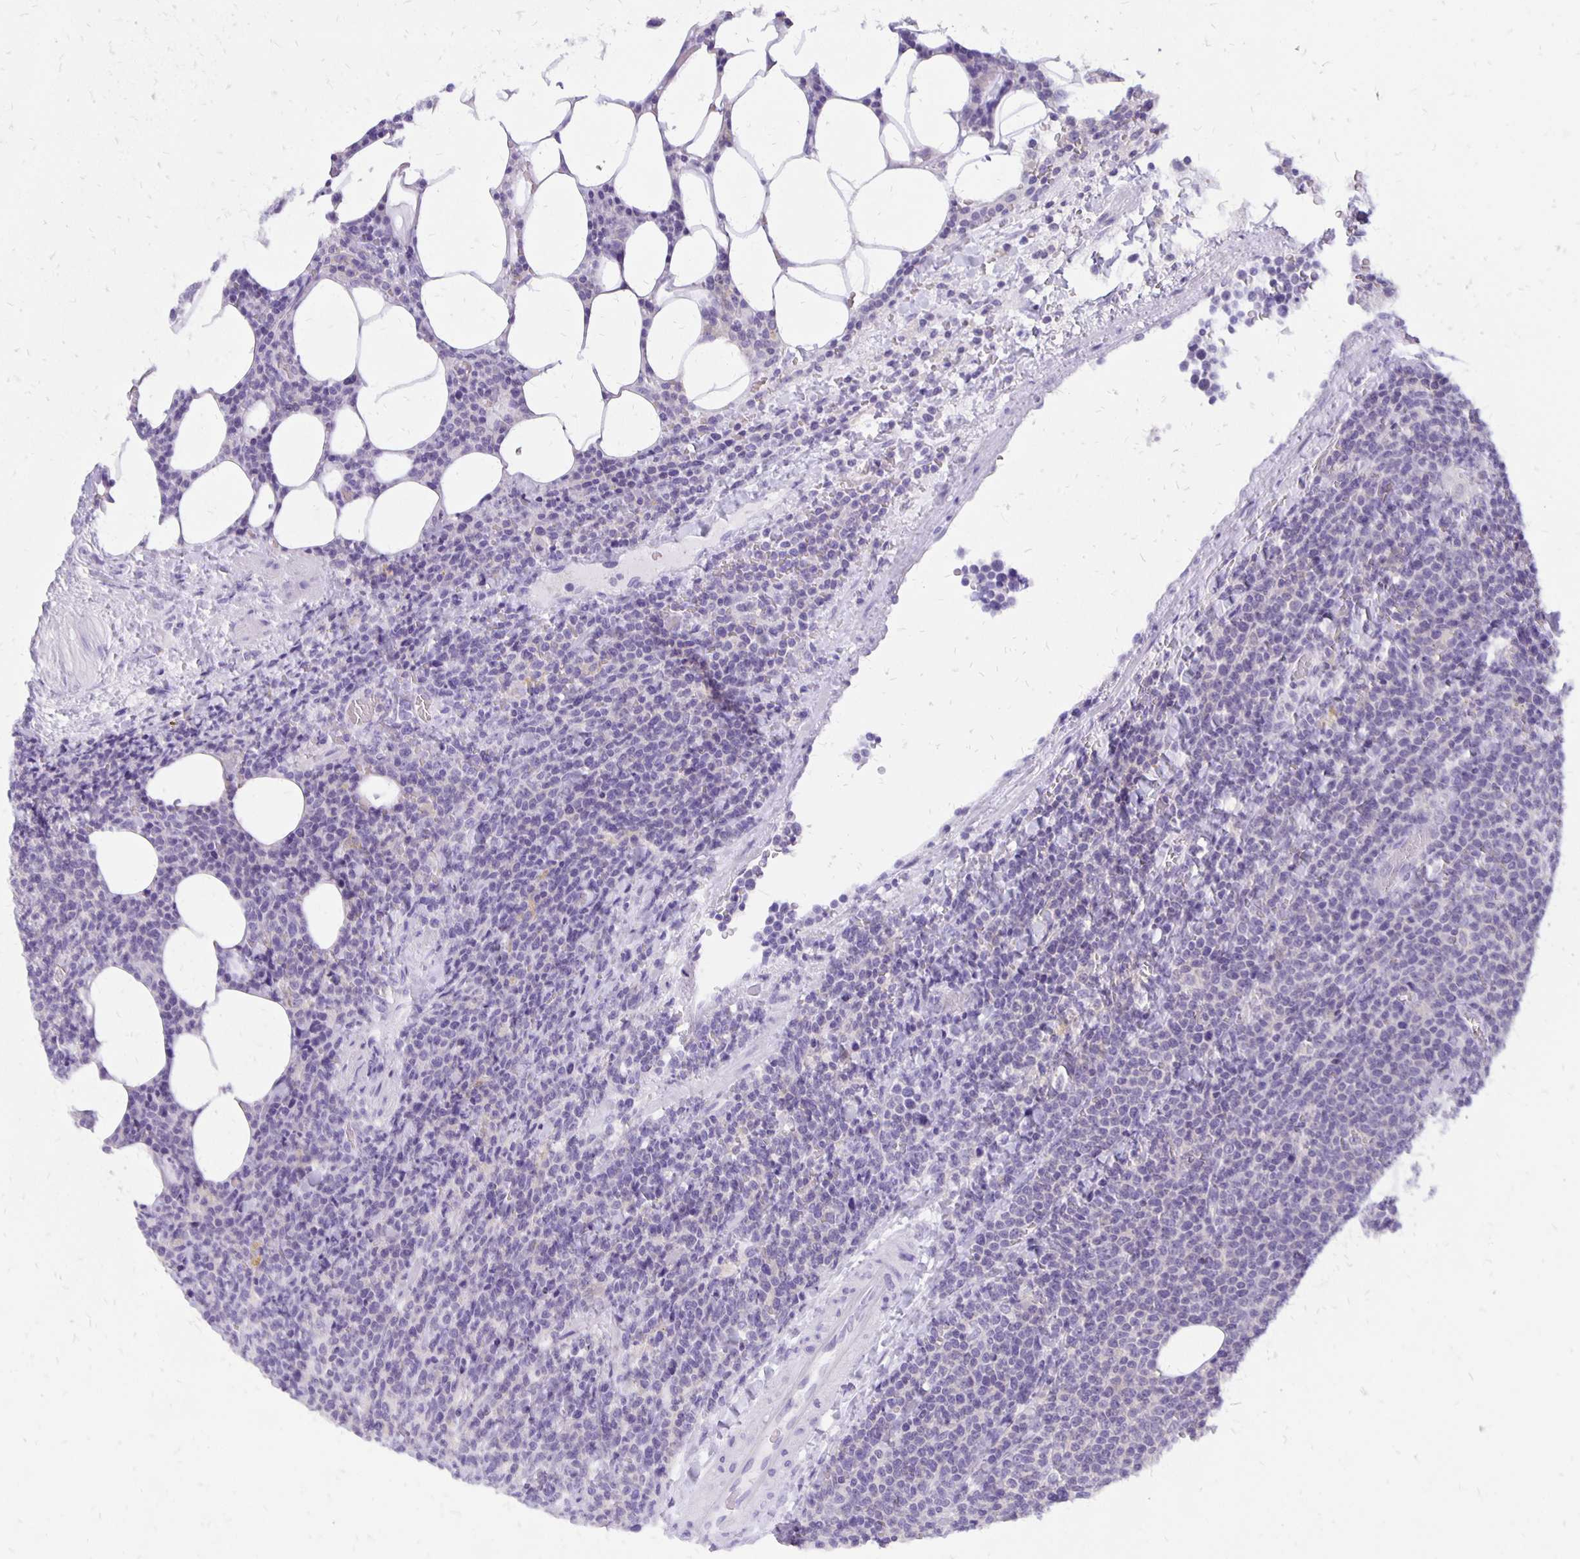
{"staining": {"intensity": "negative", "quantity": "none", "location": "none"}, "tissue": "lymphoma", "cell_type": "Tumor cells", "image_type": "cancer", "snomed": [{"axis": "morphology", "description": "Malignant lymphoma, non-Hodgkin's type, High grade"}, {"axis": "topography", "description": "Lymph node"}], "caption": "Immunohistochemical staining of malignant lymphoma, non-Hodgkin's type (high-grade) reveals no significant expression in tumor cells.", "gene": "ANKRD45", "patient": {"sex": "male", "age": 61}}